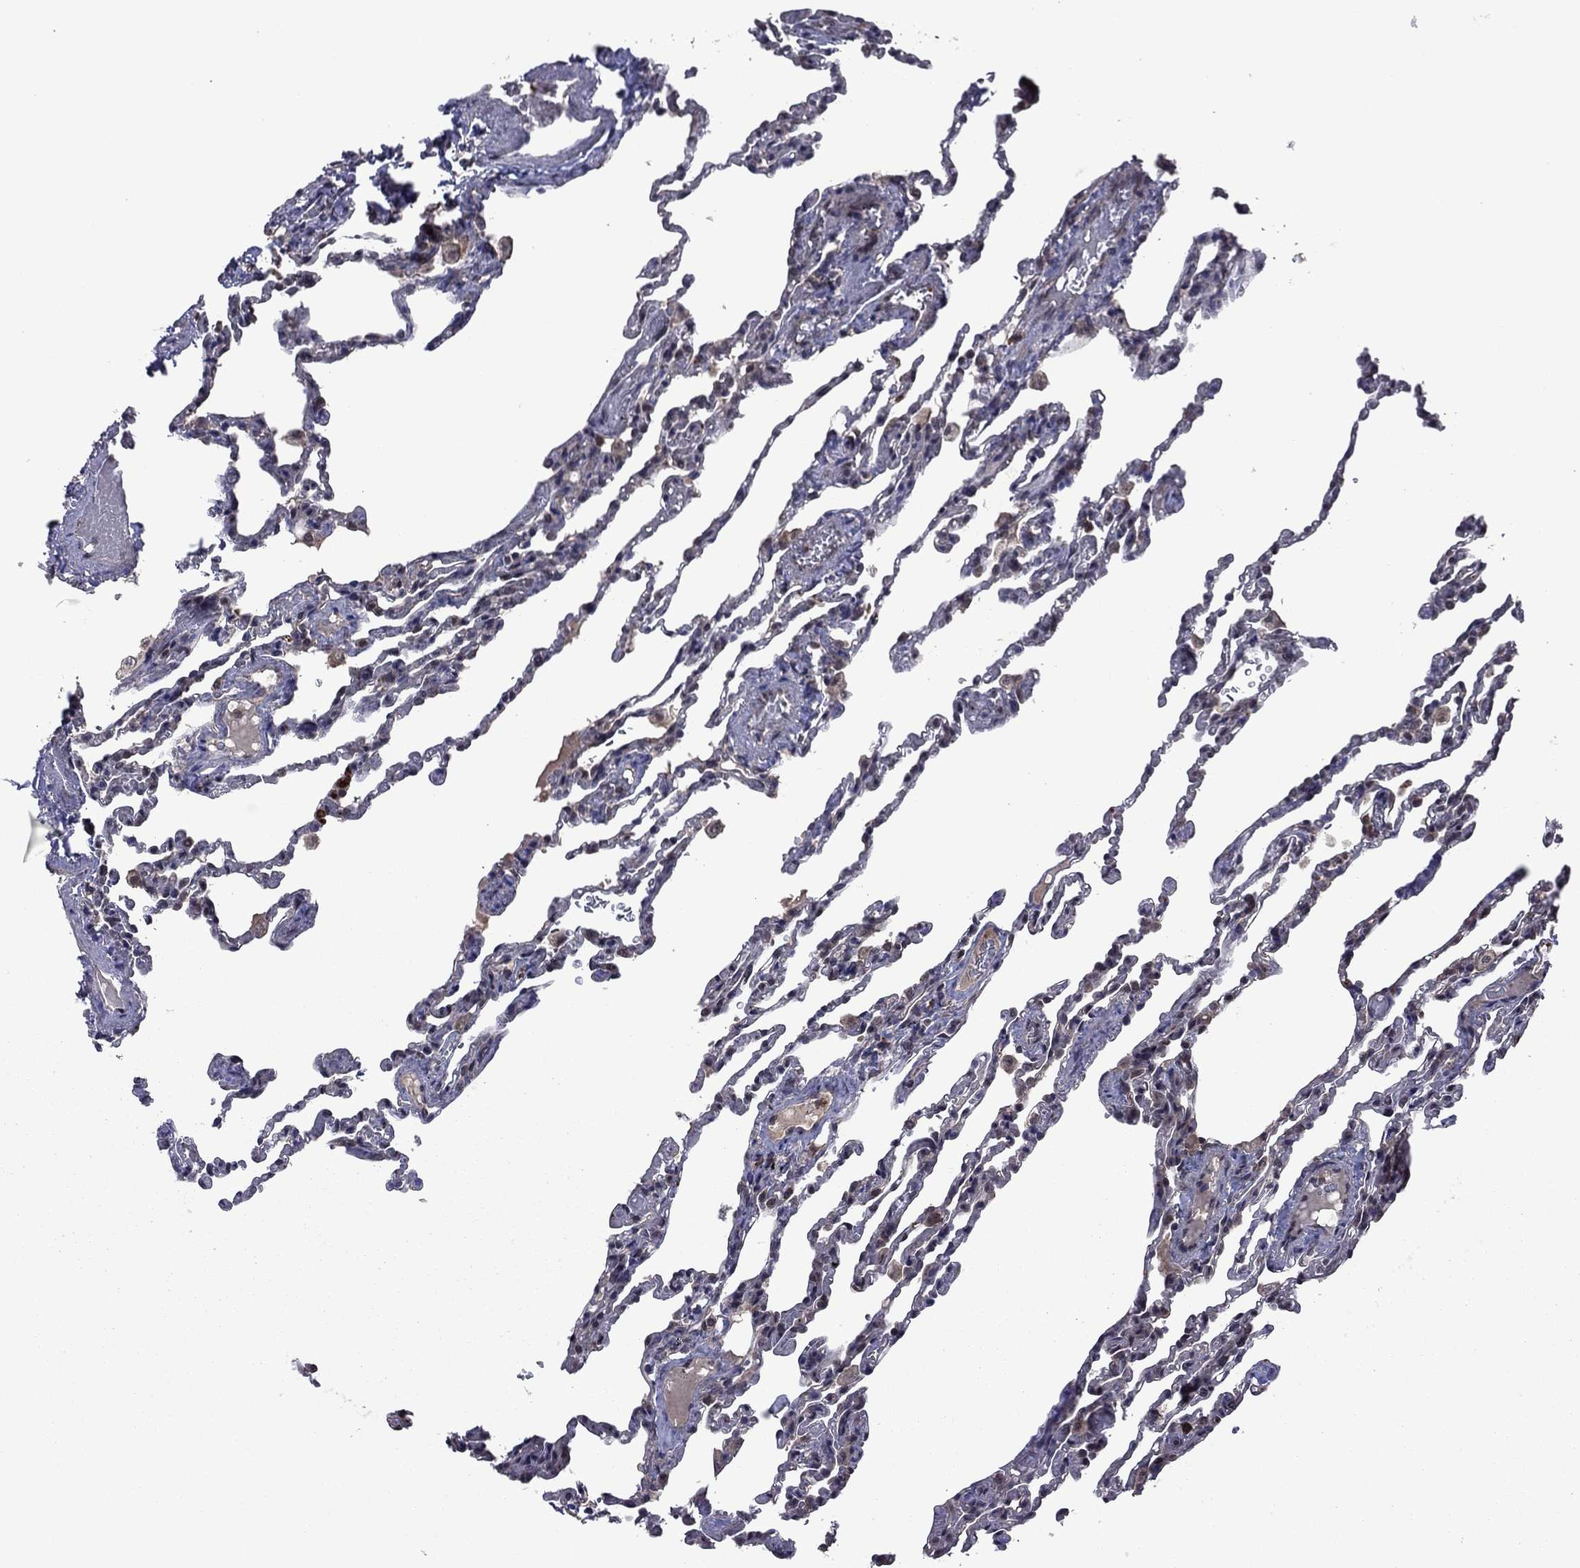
{"staining": {"intensity": "negative", "quantity": "none", "location": "none"}, "tissue": "lung", "cell_type": "Alveolar cells", "image_type": "normal", "snomed": [{"axis": "morphology", "description": "Normal tissue, NOS"}, {"axis": "topography", "description": "Lung"}], "caption": "Immunohistochemistry (IHC) photomicrograph of benign lung stained for a protein (brown), which shows no positivity in alveolar cells.", "gene": "GPAA1", "patient": {"sex": "female", "age": 43}}